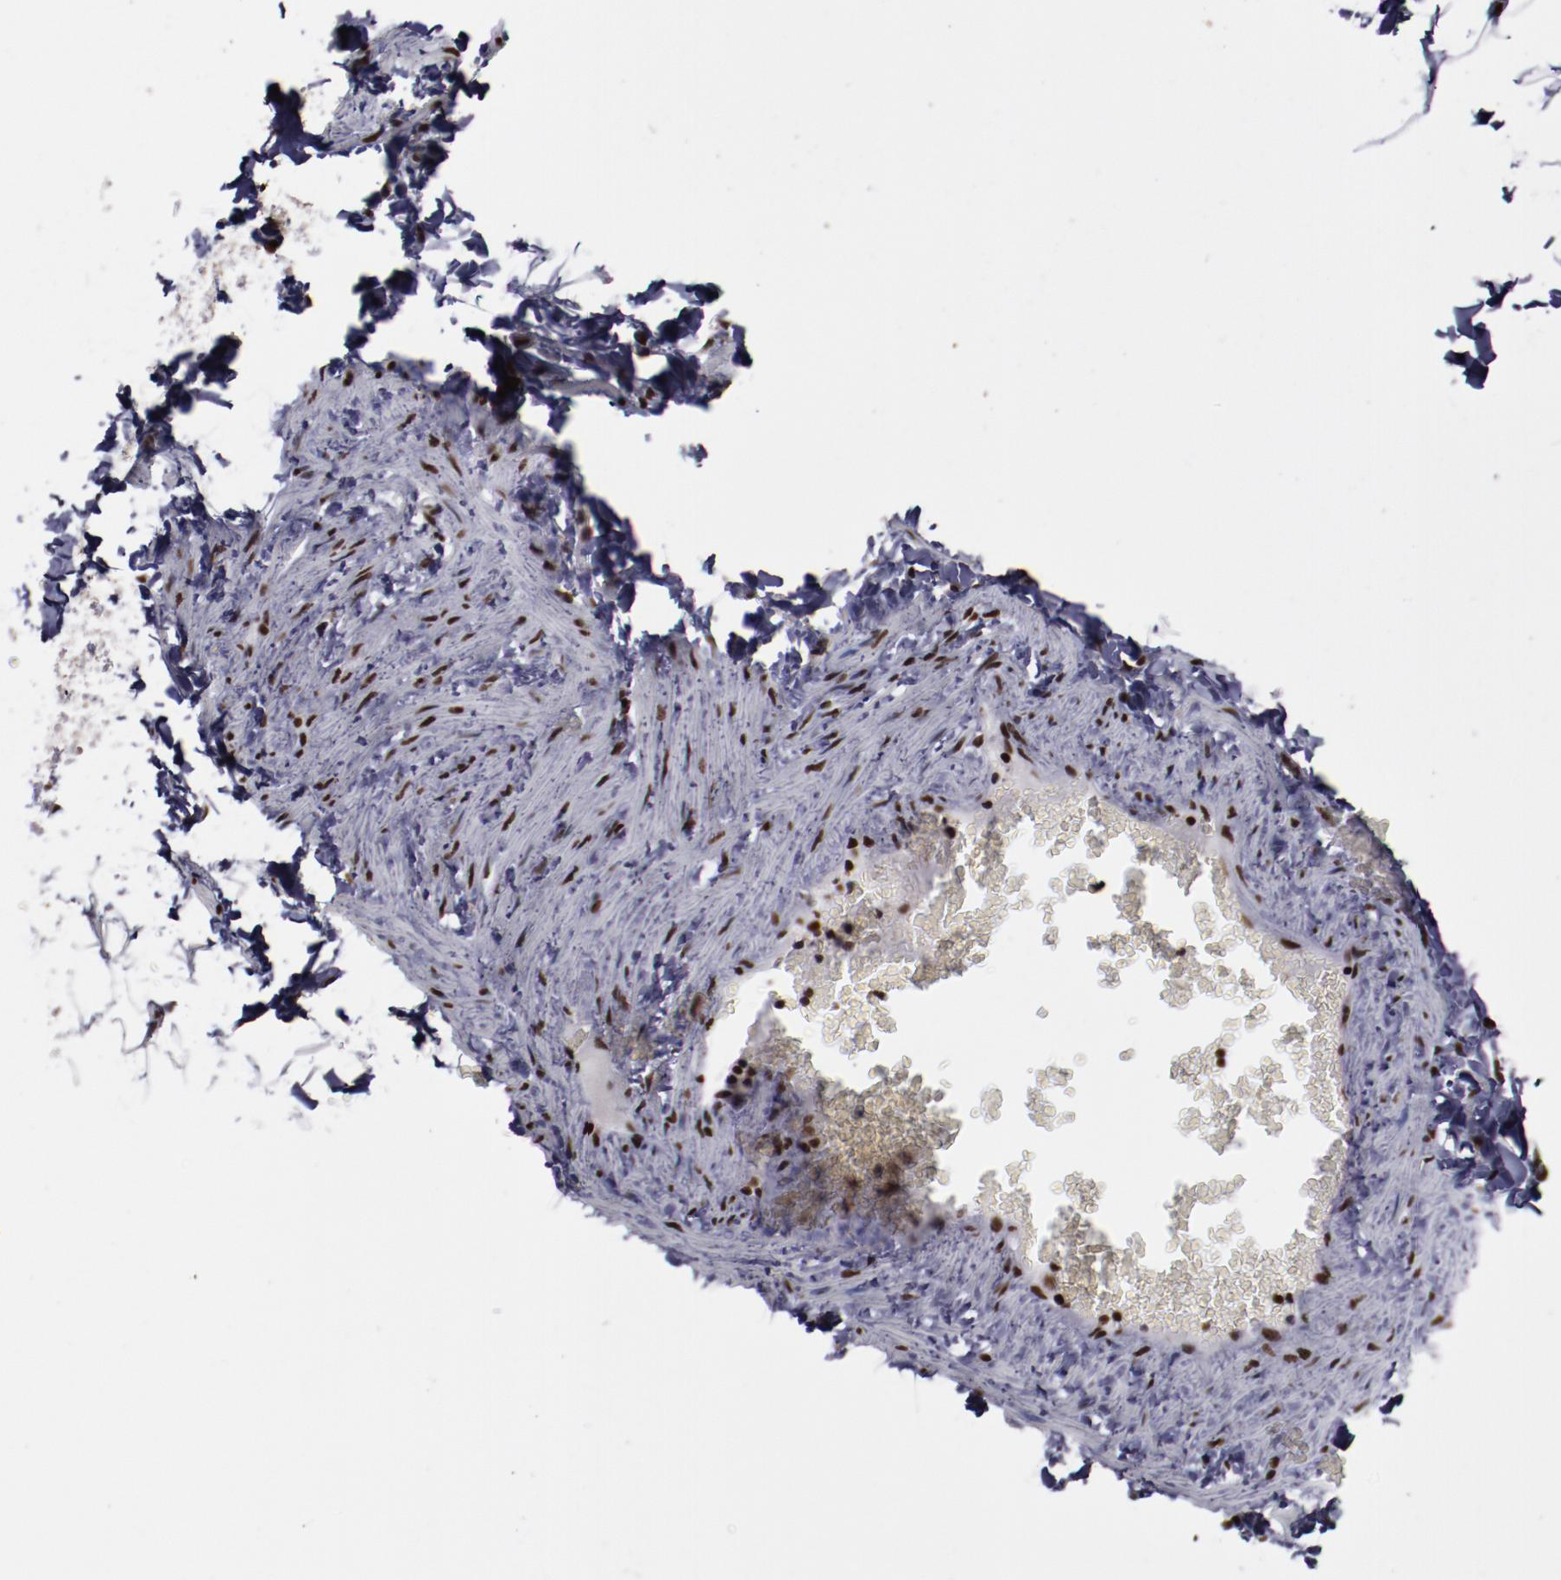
{"staining": {"intensity": "strong", "quantity": ">75%", "location": "nuclear"}, "tissue": "soft tissue", "cell_type": "Fibroblasts", "image_type": "normal", "snomed": [{"axis": "morphology", "description": "Normal tissue, NOS"}, {"axis": "topography", "description": "Vascular tissue"}], "caption": "Protein analysis of normal soft tissue reveals strong nuclear staining in approximately >75% of fibroblasts.", "gene": "APEX1", "patient": {"sex": "male", "age": 41}}